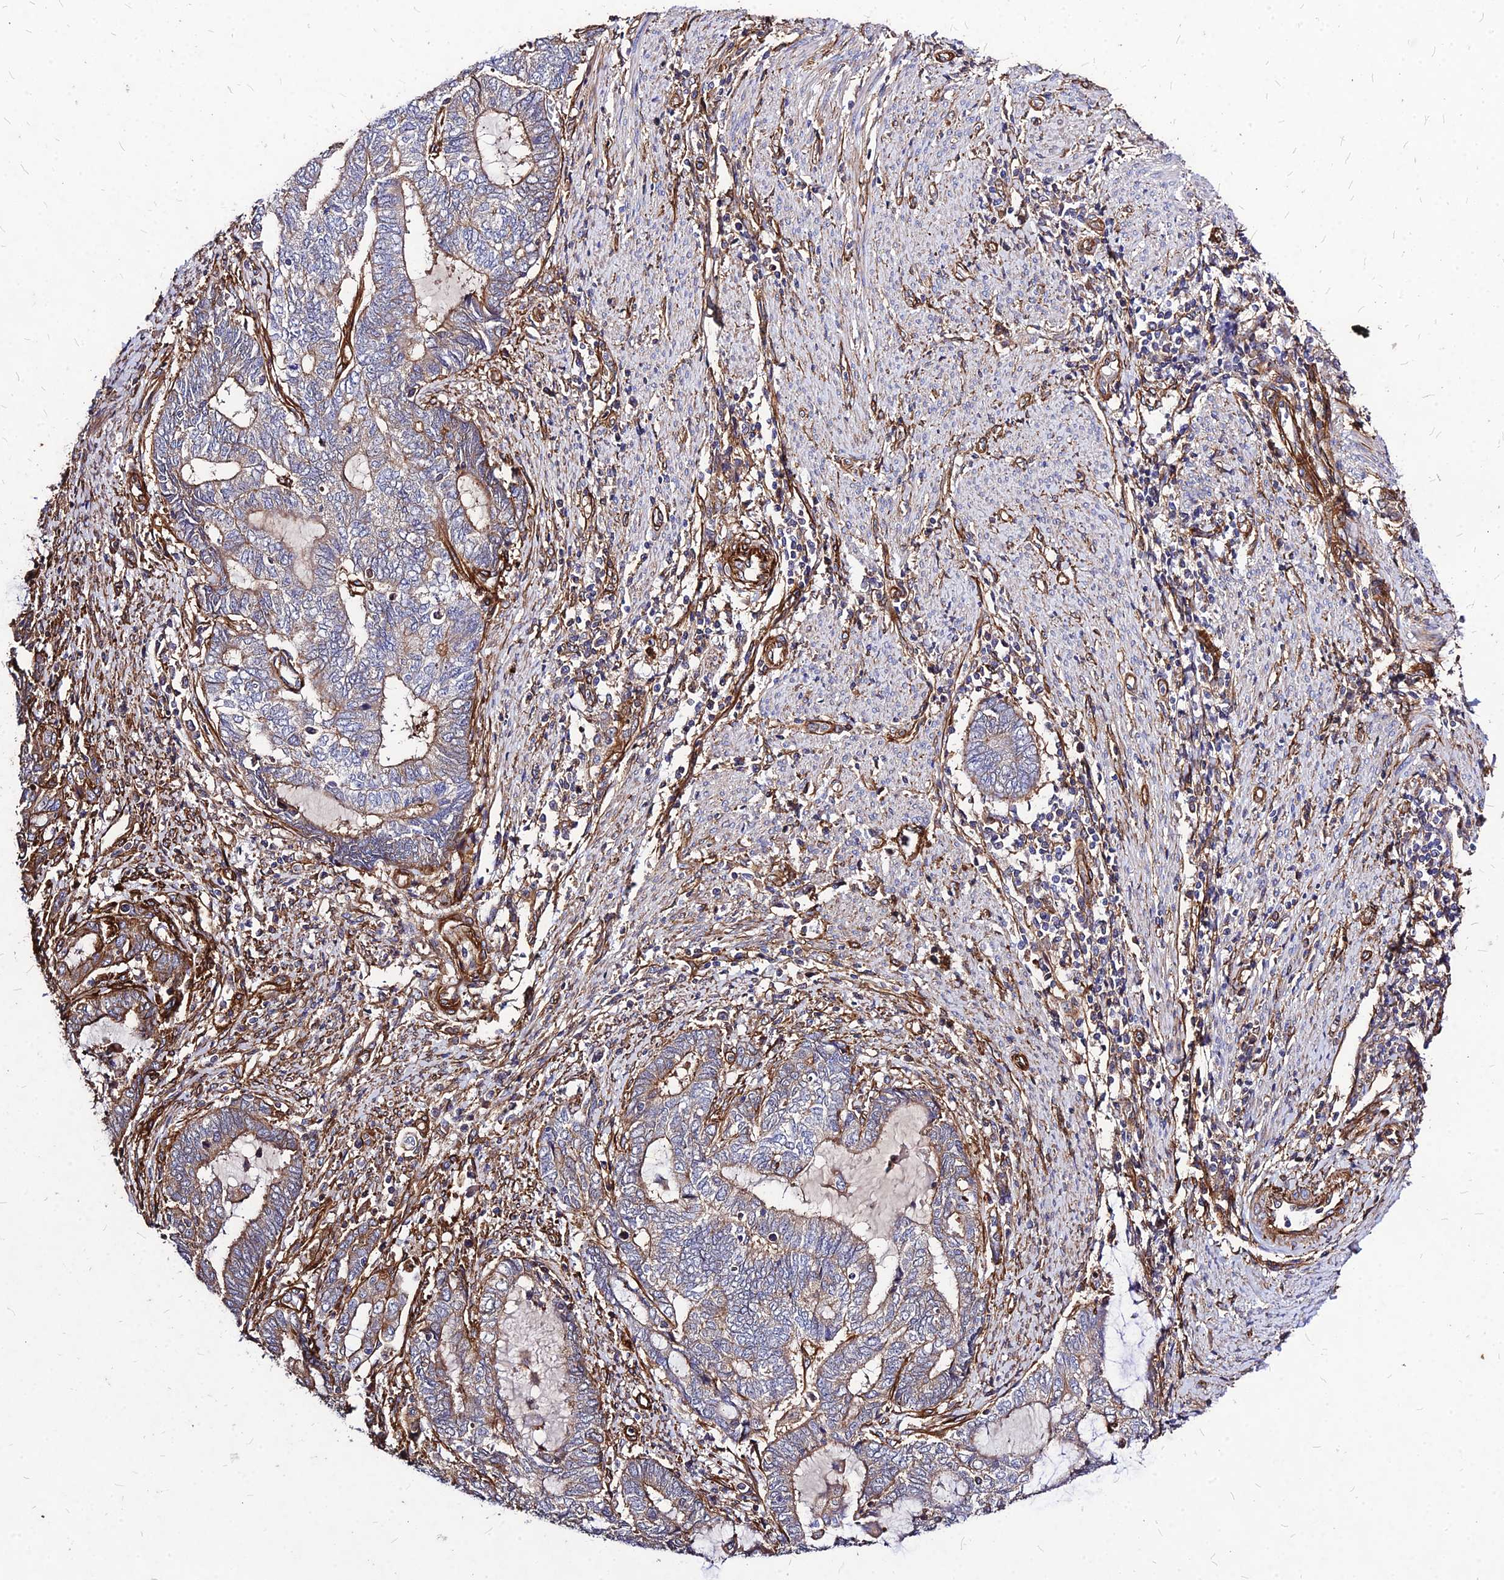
{"staining": {"intensity": "moderate", "quantity": "25%-75%", "location": "cytoplasmic/membranous"}, "tissue": "endometrial cancer", "cell_type": "Tumor cells", "image_type": "cancer", "snomed": [{"axis": "morphology", "description": "Adenocarcinoma, NOS"}, {"axis": "topography", "description": "Uterus"}, {"axis": "topography", "description": "Endometrium"}], "caption": "Moderate cytoplasmic/membranous positivity is identified in about 25%-75% of tumor cells in endometrial cancer.", "gene": "EFCC1", "patient": {"sex": "female", "age": 70}}